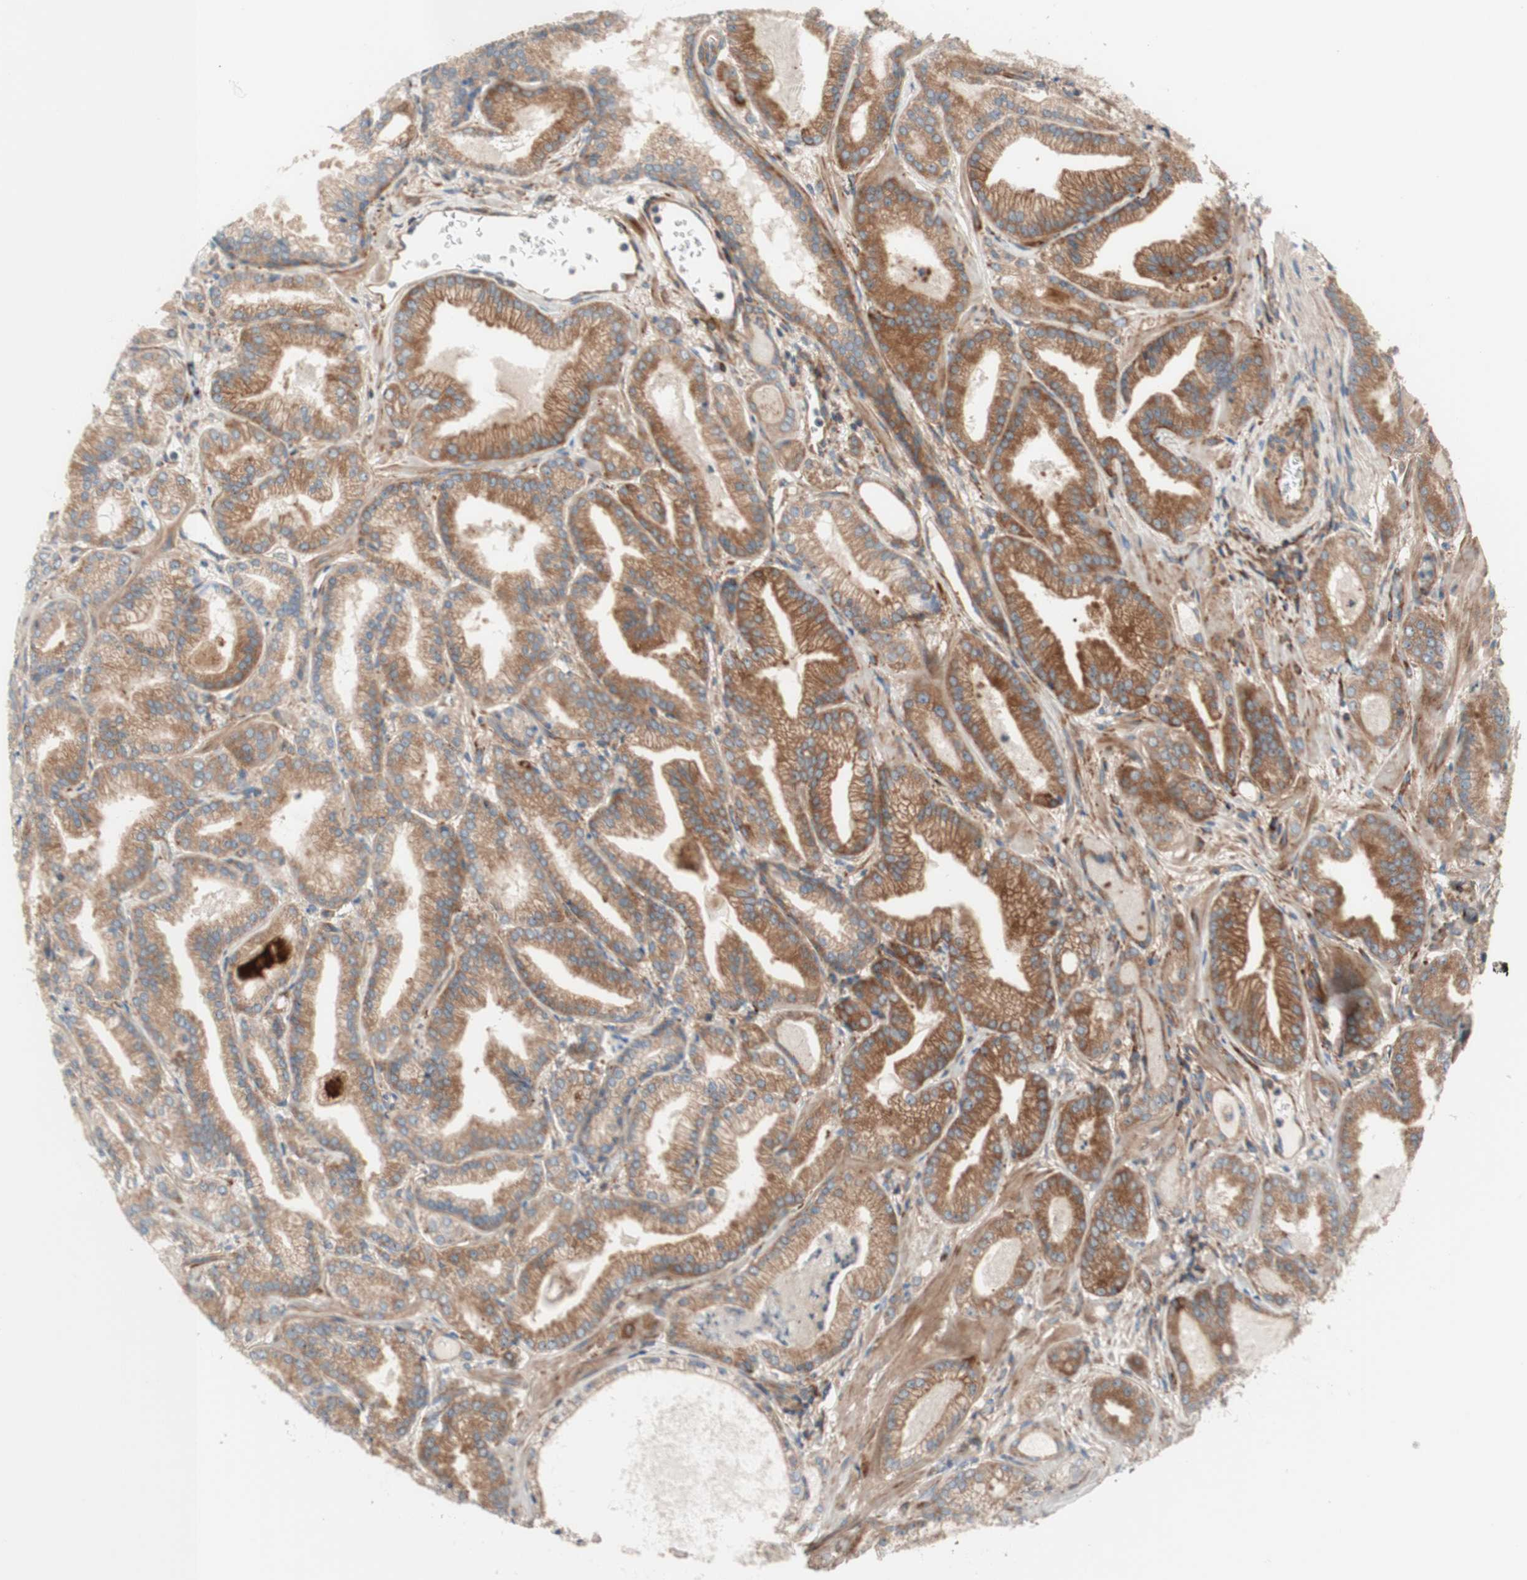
{"staining": {"intensity": "moderate", "quantity": ">75%", "location": "cytoplasmic/membranous"}, "tissue": "prostate cancer", "cell_type": "Tumor cells", "image_type": "cancer", "snomed": [{"axis": "morphology", "description": "Adenocarcinoma, Low grade"}, {"axis": "topography", "description": "Prostate"}], "caption": "Immunohistochemical staining of human prostate cancer shows moderate cytoplasmic/membranous protein positivity in approximately >75% of tumor cells. (DAB IHC with brightfield microscopy, high magnification).", "gene": "CCN4", "patient": {"sex": "male", "age": 59}}